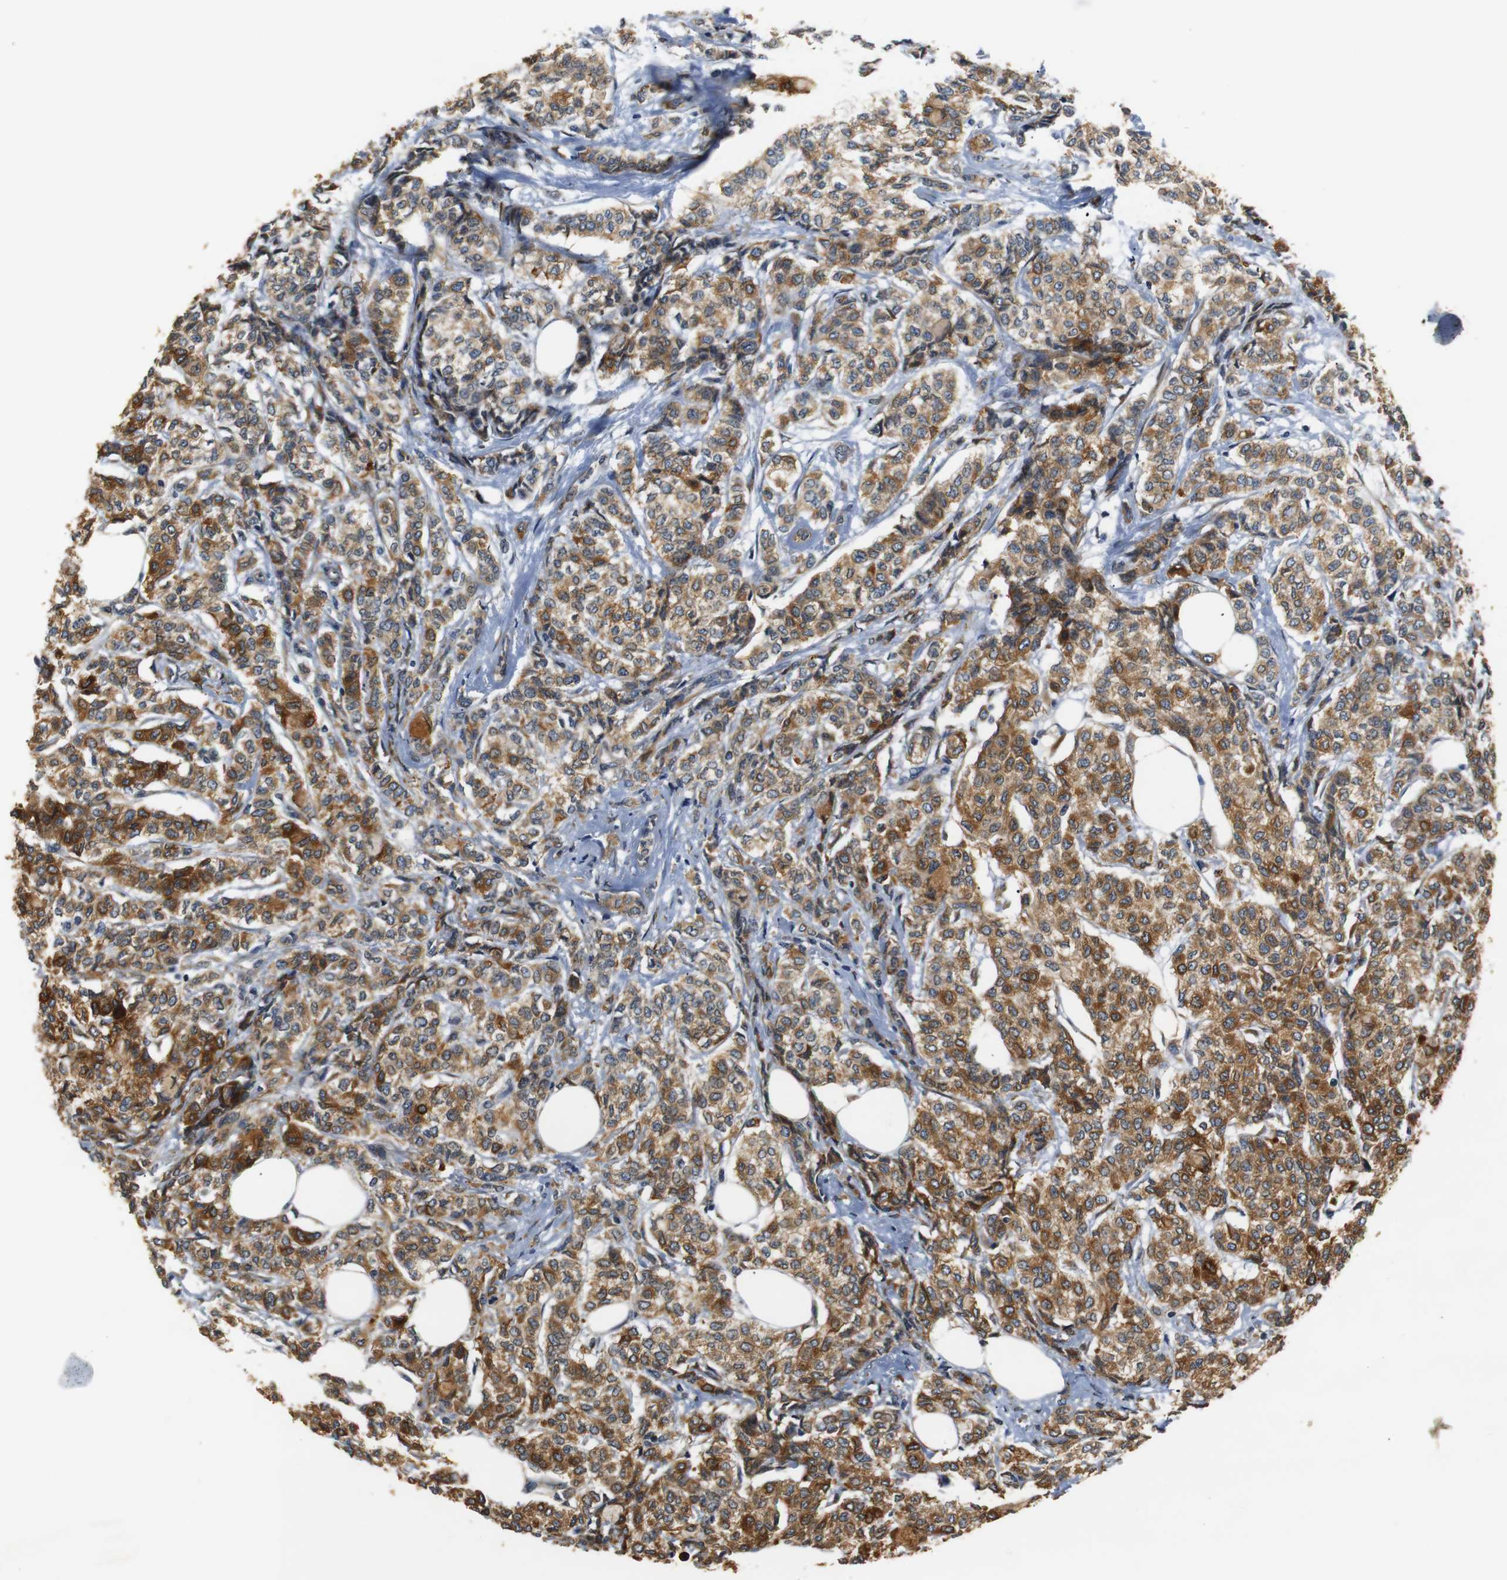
{"staining": {"intensity": "strong", "quantity": ">75%", "location": "cytoplasmic/membranous"}, "tissue": "breast cancer", "cell_type": "Tumor cells", "image_type": "cancer", "snomed": [{"axis": "morphology", "description": "Lobular carcinoma"}, {"axis": "topography", "description": "Breast"}], "caption": "Immunohistochemical staining of human breast cancer (lobular carcinoma) exhibits high levels of strong cytoplasmic/membranous positivity in about >75% of tumor cells. (Brightfield microscopy of DAB IHC at high magnification).", "gene": "TMED2", "patient": {"sex": "female", "age": 60}}